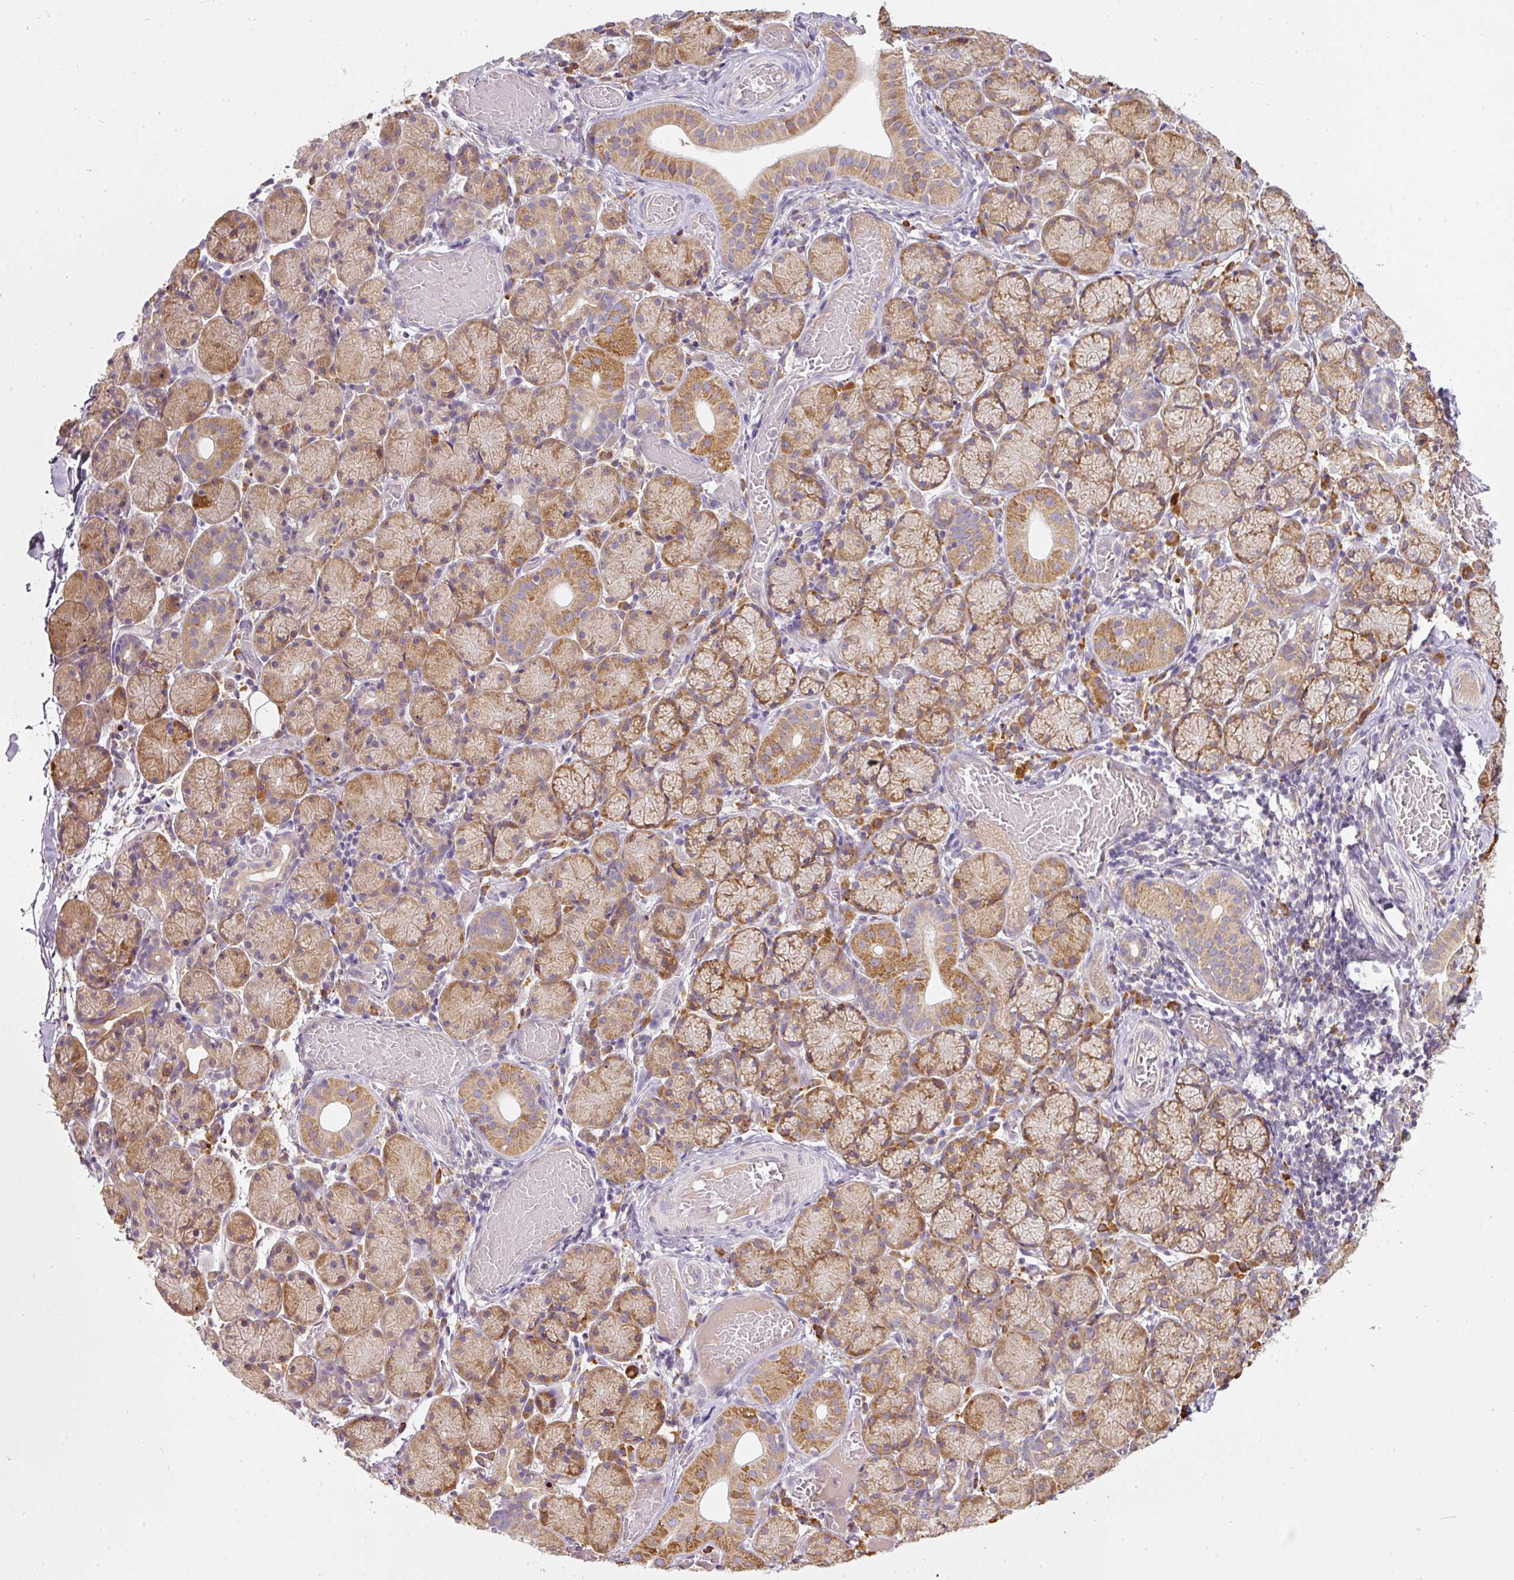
{"staining": {"intensity": "moderate", "quantity": ">75%", "location": "cytoplasmic/membranous"}, "tissue": "salivary gland", "cell_type": "Glandular cells", "image_type": "normal", "snomed": [{"axis": "morphology", "description": "Normal tissue, NOS"}, {"axis": "topography", "description": "Salivary gland"}], "caption": "The histopathology image reveals immunohistochemical staining of benign salivary gland. There is moderate cytoplasmic/membranous staining is appreciated in about >75% of glandular cells.", "gene": "MORN4", "patient": {"sex": "female", "age": 24}}